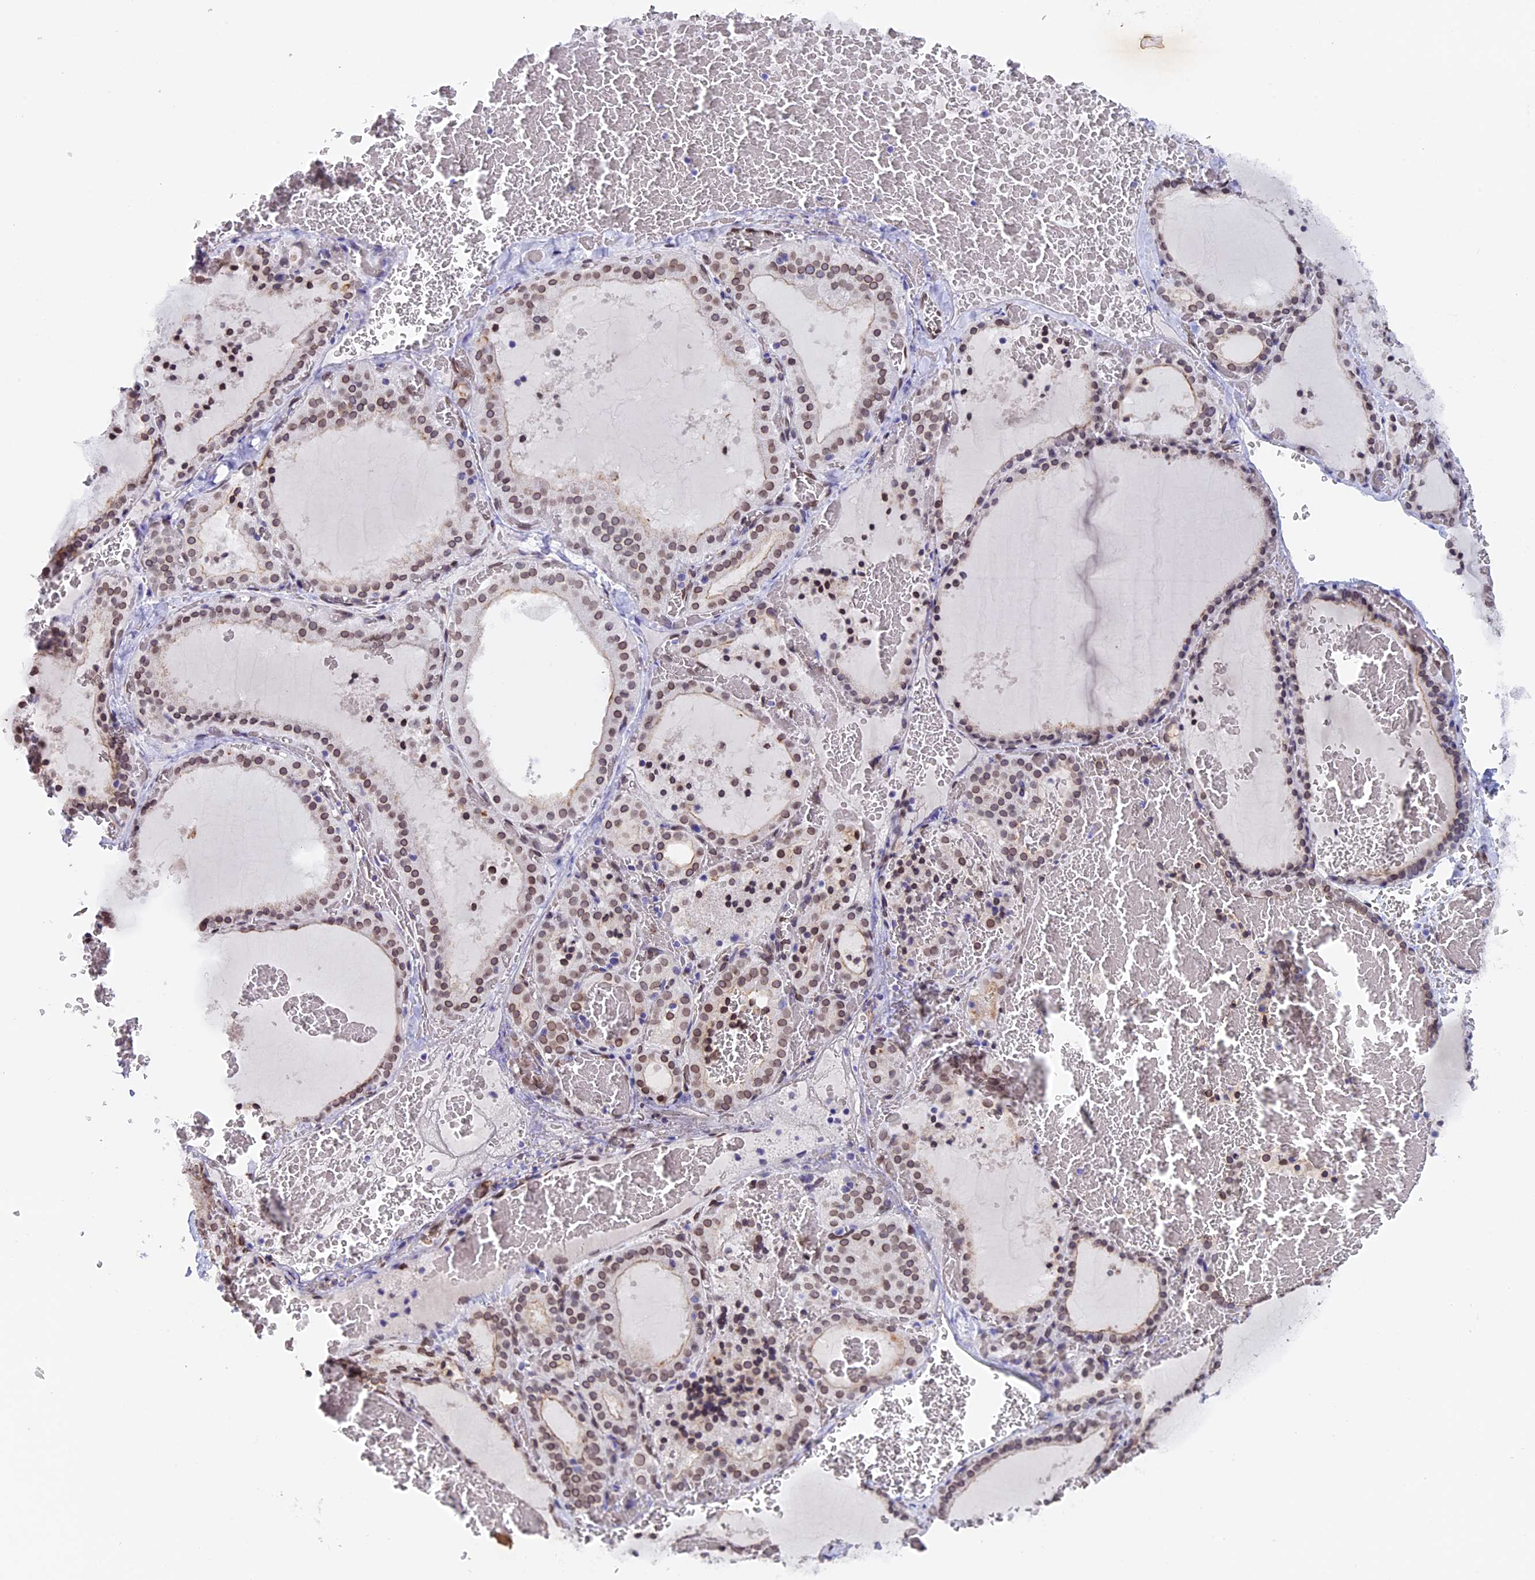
{"staining": {"intensity": "weak", "quantity": ">75%", "location": "cytoplasmic/membranous,nuclear"}, "tissue": "thyroid gland", "cell_type": "Glandular cells", "image_type": "normal", "snomed": [{"axis": "morphology", "description": "Normal tissue, NOS"}, {"axis": "topography", "description": "Thyroid gland"}], "caption": "This is an image of IHC staining of normal thyroid gland, which shows weak expression in the cytoplasmic/membranous,nuclear of glandular cells.", "gene": "TMPRSS7", "patient": {"sex": "female", "age": 39}}